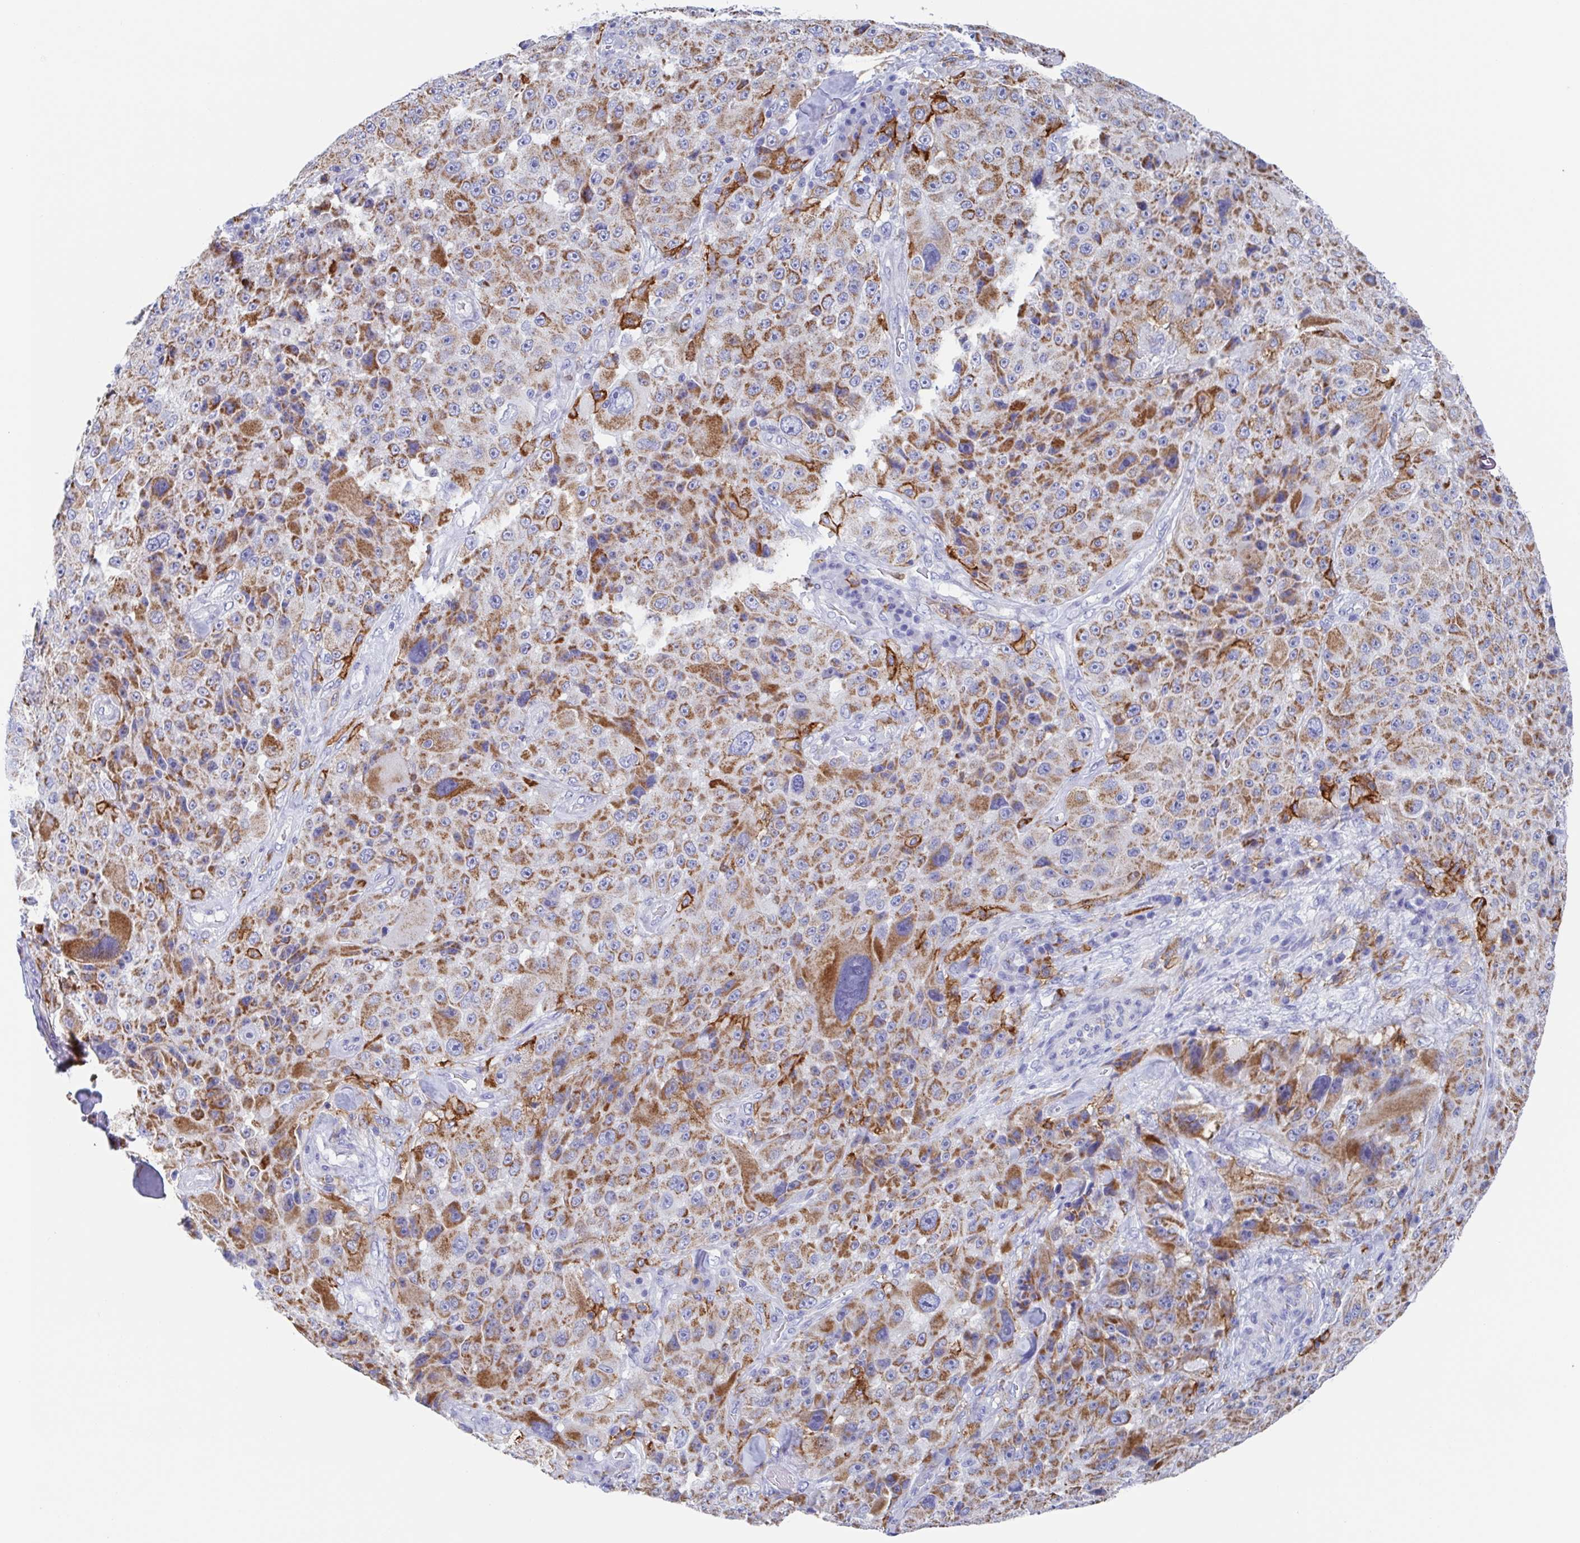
{"staining": {"intensity": "moderate", "quantity": ">75%", "location": "cytoplasmic/membranous"}, "tissue": "melanoma", "cell_type": "Tumor cells", "image_type": "cancer", "snomed": [{"axis": "morphology", "description": "Malignant melanoma, Metastatic site"}, {"axis": "topography", "description": "Lymph node"}], "caption": "Protein expression analysis of melanoma exhibits moderate cytoplasmic/membranous staining in approximately >75% of tumor cells.", "gene": "FCGR3A", "patient": {"sex": "male", "age": 62}}